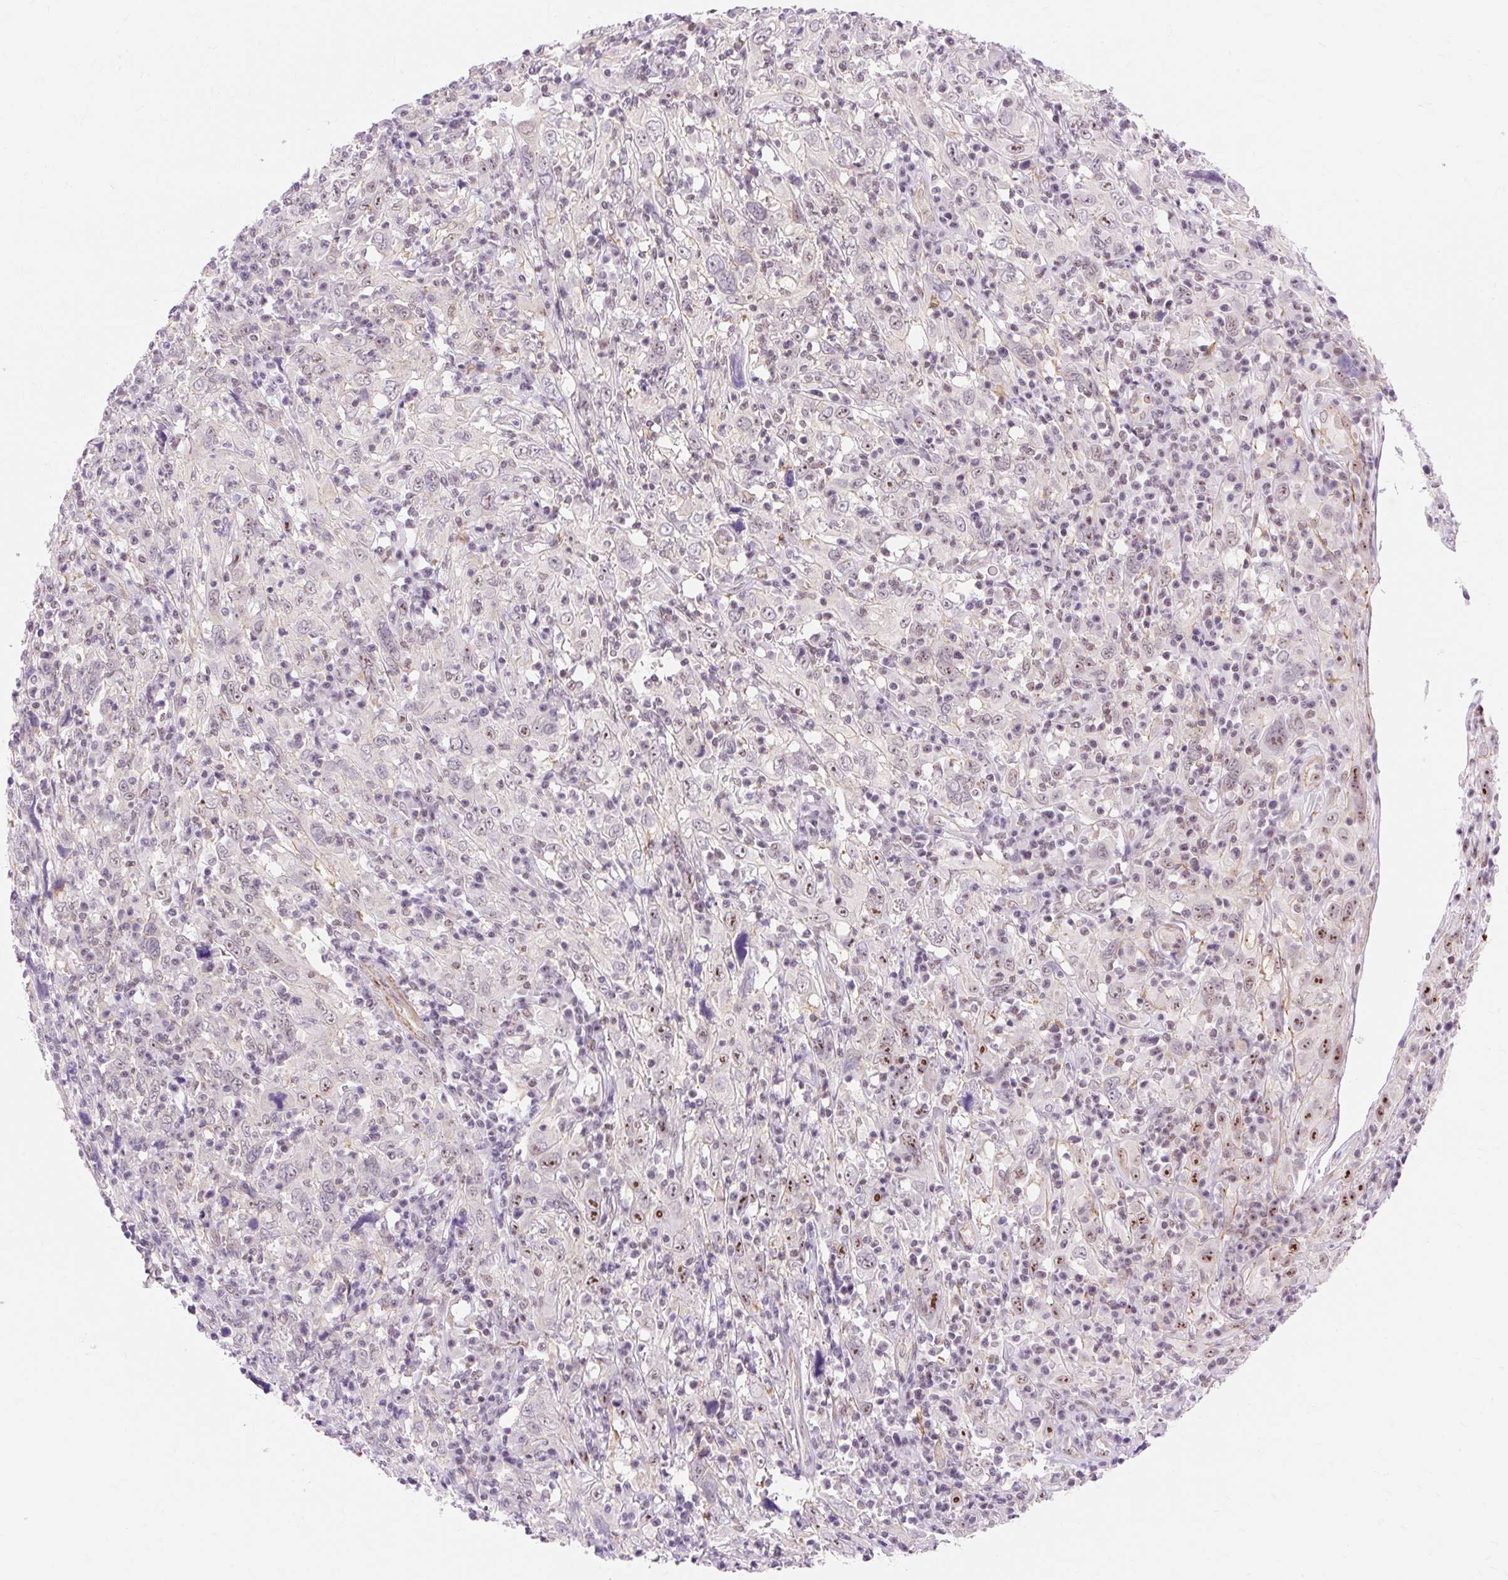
{"staining": {"intensity": "moderate", "quantity": "<25%", "location": "nuclear"}, "tissue": "cervical cancer", "cell_type": "Tumor cells", "image_type": "cancer", "snomed": [{"axis": "morphology", "description": "Squamous cell carcinoma, NOS"}, {"axis": "topography", "description": "Cervix"}], "caption": "A micrograph showing moderate nuclear expression in approximately <25% of tumor cells in cervical squamous cell carcinoma, as visualized by brown immunohistochemical staining.", "gene": "OBP2A", "patient": {"sex": "female", "age": 46}}